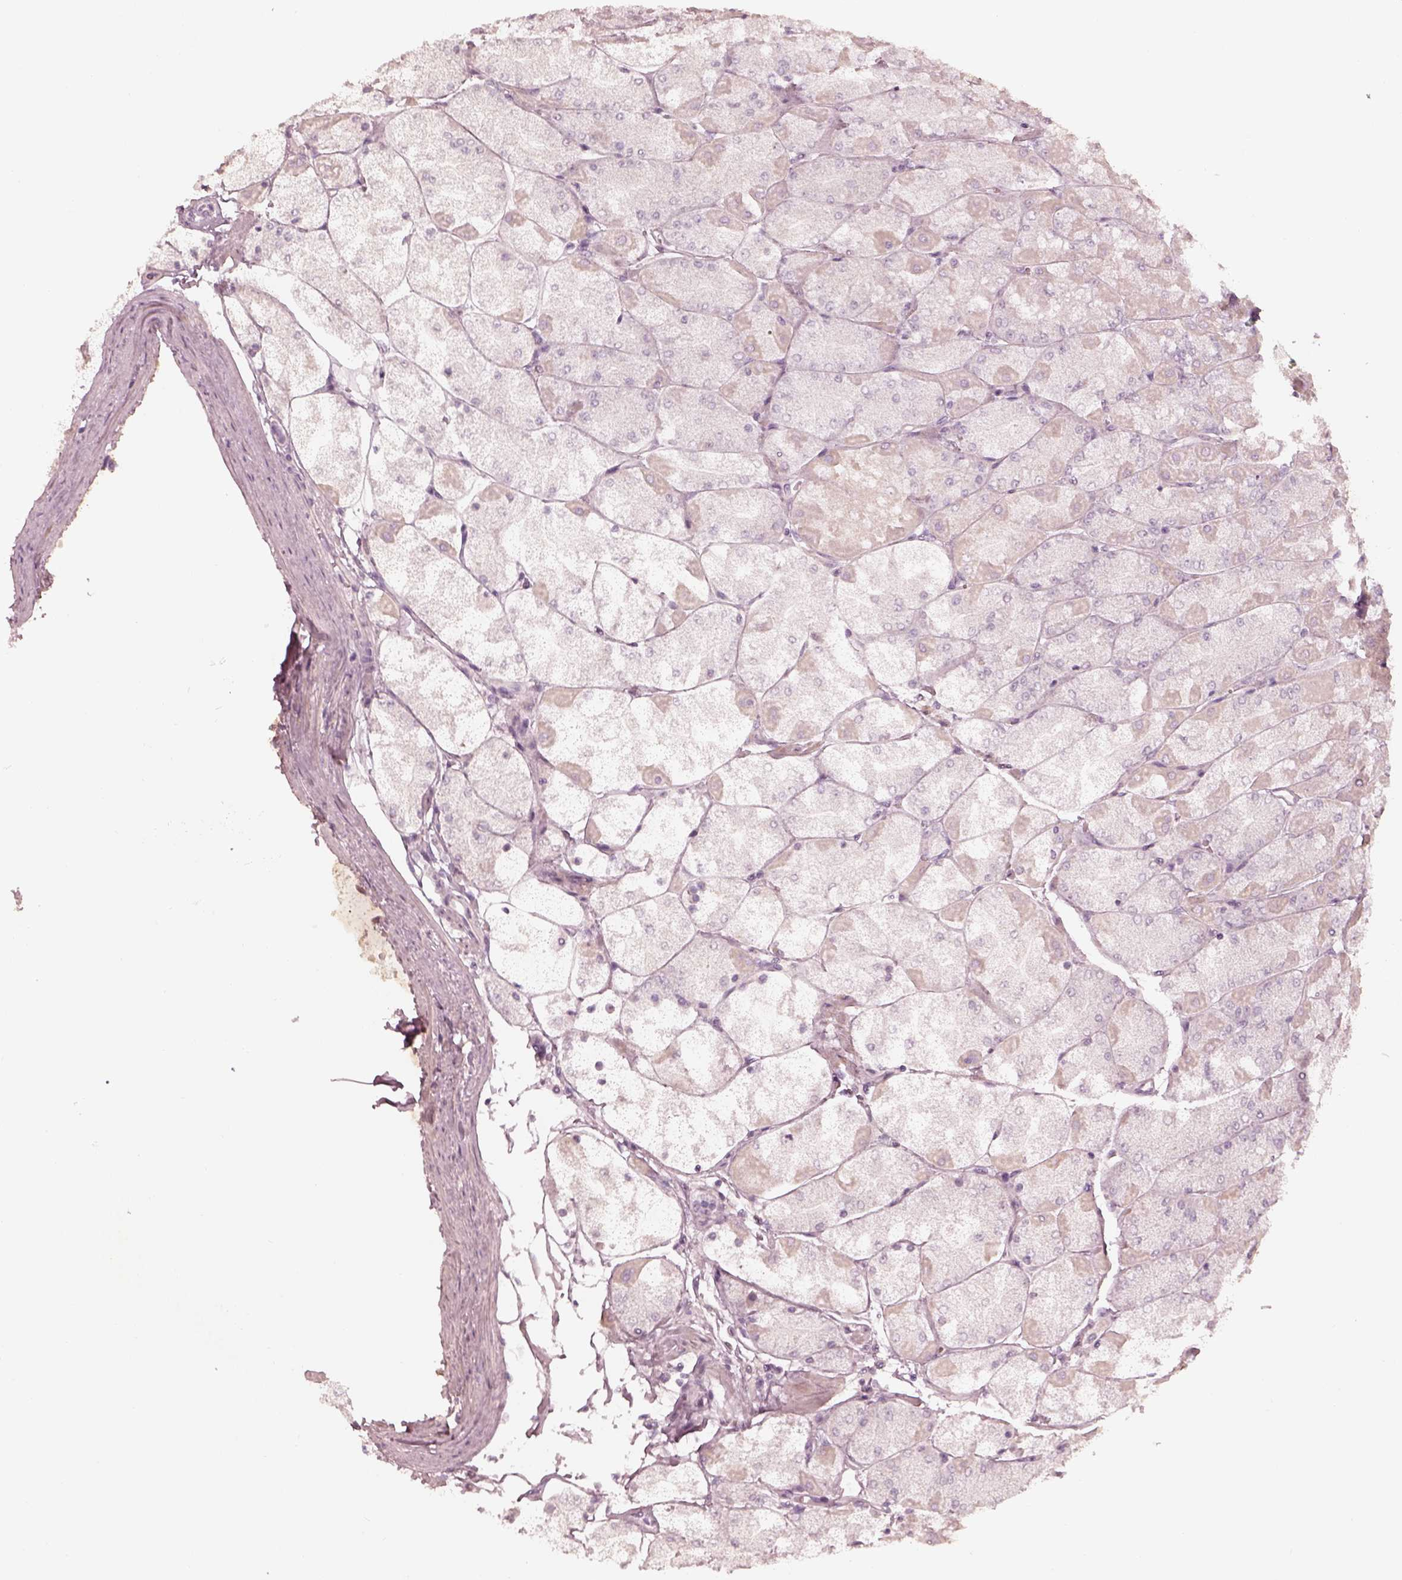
{"staining": {"intensity": "weak", "quantity": "<25%", "location": "cytoplasmic/membranous"}, "tissue": "stomach", "cell_type": "Glandular cells", "image_type": "normal", "snomed": [{"axis": "morphology", "description": "Normal tissue, NOS"}, {"axis": "topography", "description": "Stomach, upper"}], "caption": "High power microscopy micrograph of an immunohistochemistry (IHC) image of unremarkable stomach, revealing no significant staining in glandular cells. (DAB (3,3'-diaminobenzidine) immunohistochemistry (IHC) with hematoxylin counter stain).", "gene": "SPATA6L", "patient": {"sex": "male", "age": 60}}